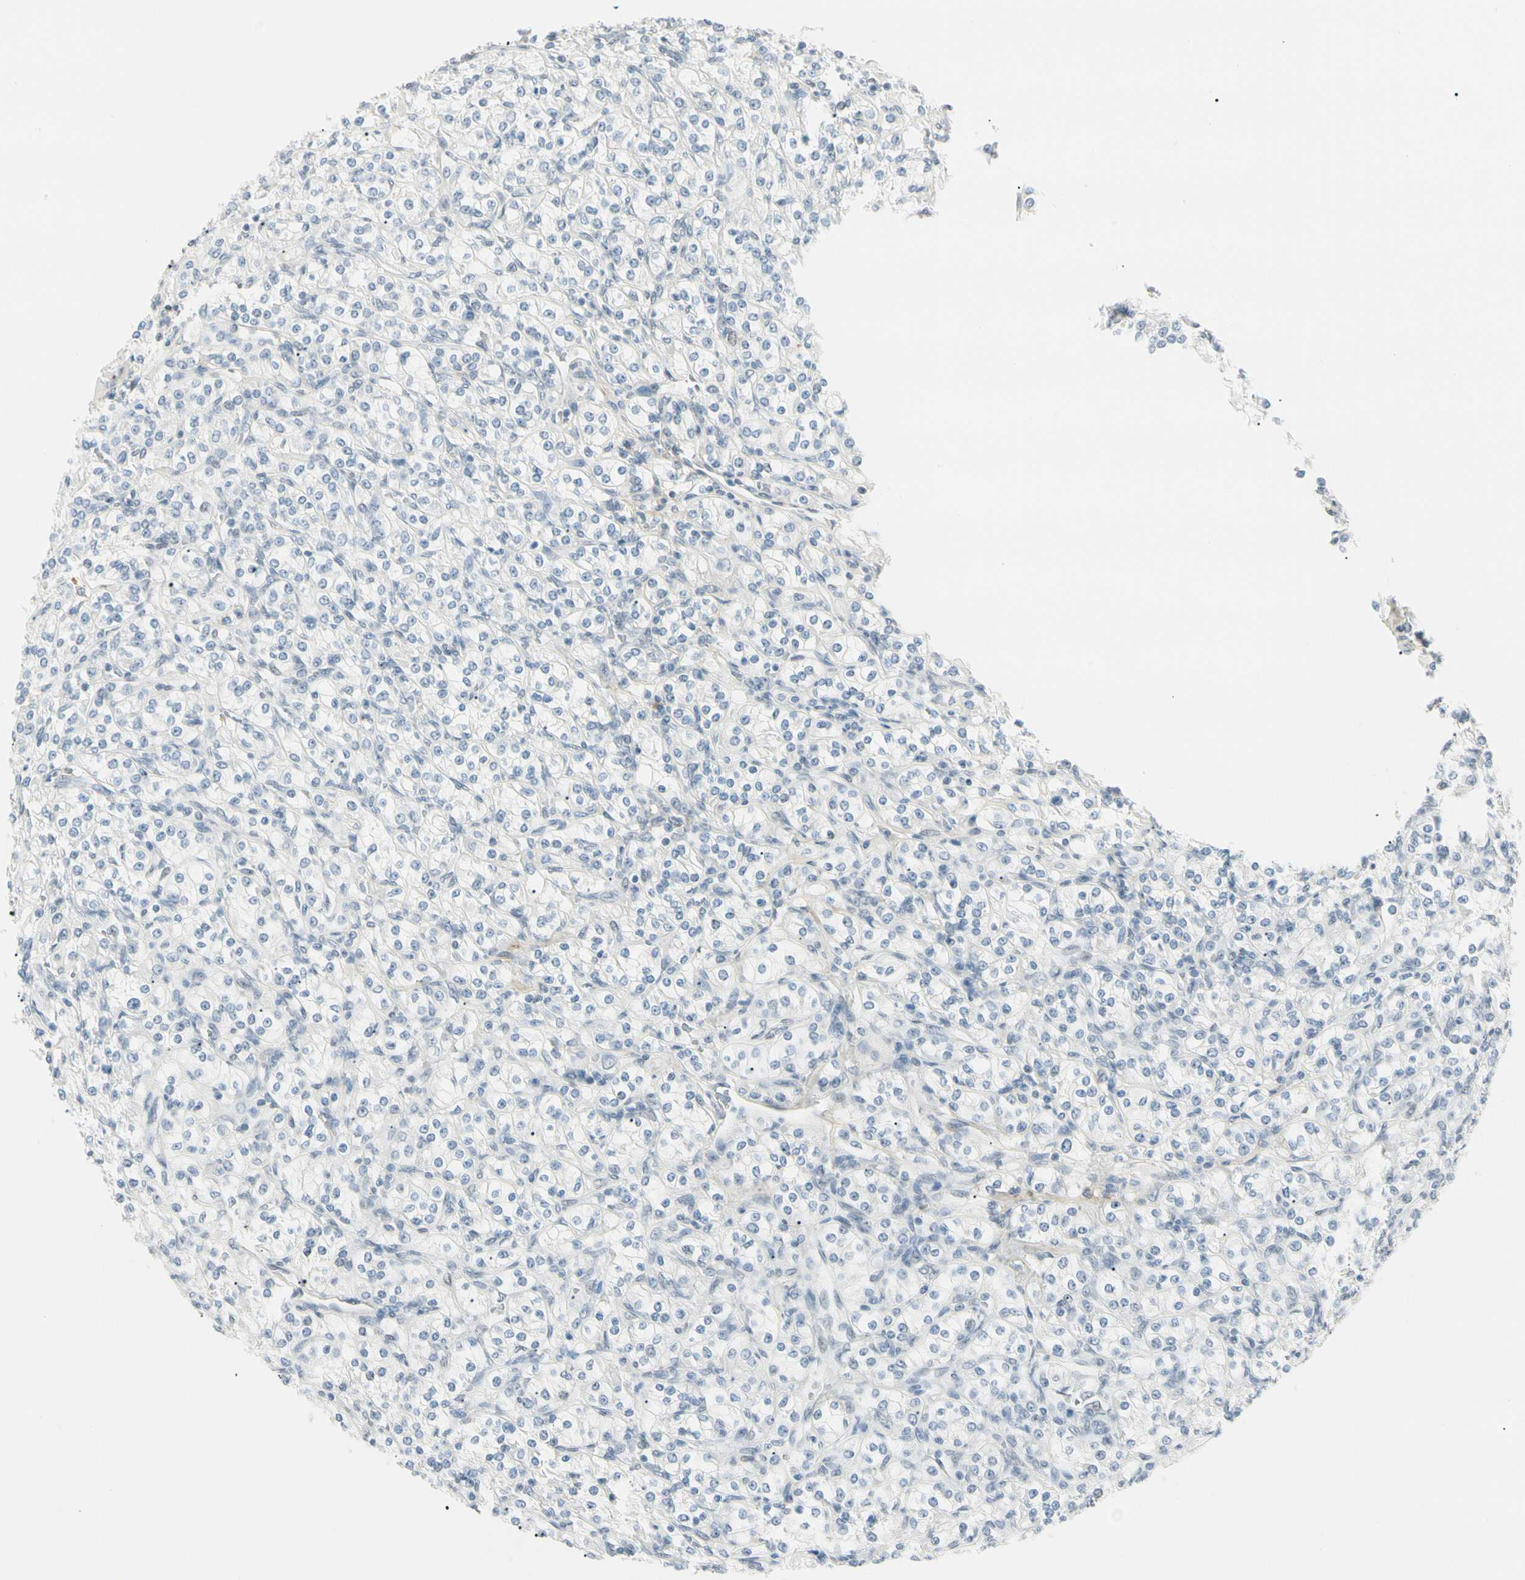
{"staining": {"intensity": "negative", "quantity": "none", "location": "none"}, "tissue": "renal cancer", "cell_type": "Tumor cells", "image_type": "cancer", "snomed": [{"axis": "morphology", "description": "Adenocarcinoma, NOS"}, {"axis": "topography", "description": "Kidney"}], "caption": "An immunohistochemistry image of adenocarcinoma (renal) is shown. There is no staining in tumor cells of adenocarcinoma (renal). The staining is performed using DAB (3,3'-diaminobenzidine) brown chromogen with nuclei counter-stained in using hematoxylin.", "gene": "ASPN", "patient": {"sex": "male", "age": 77}}